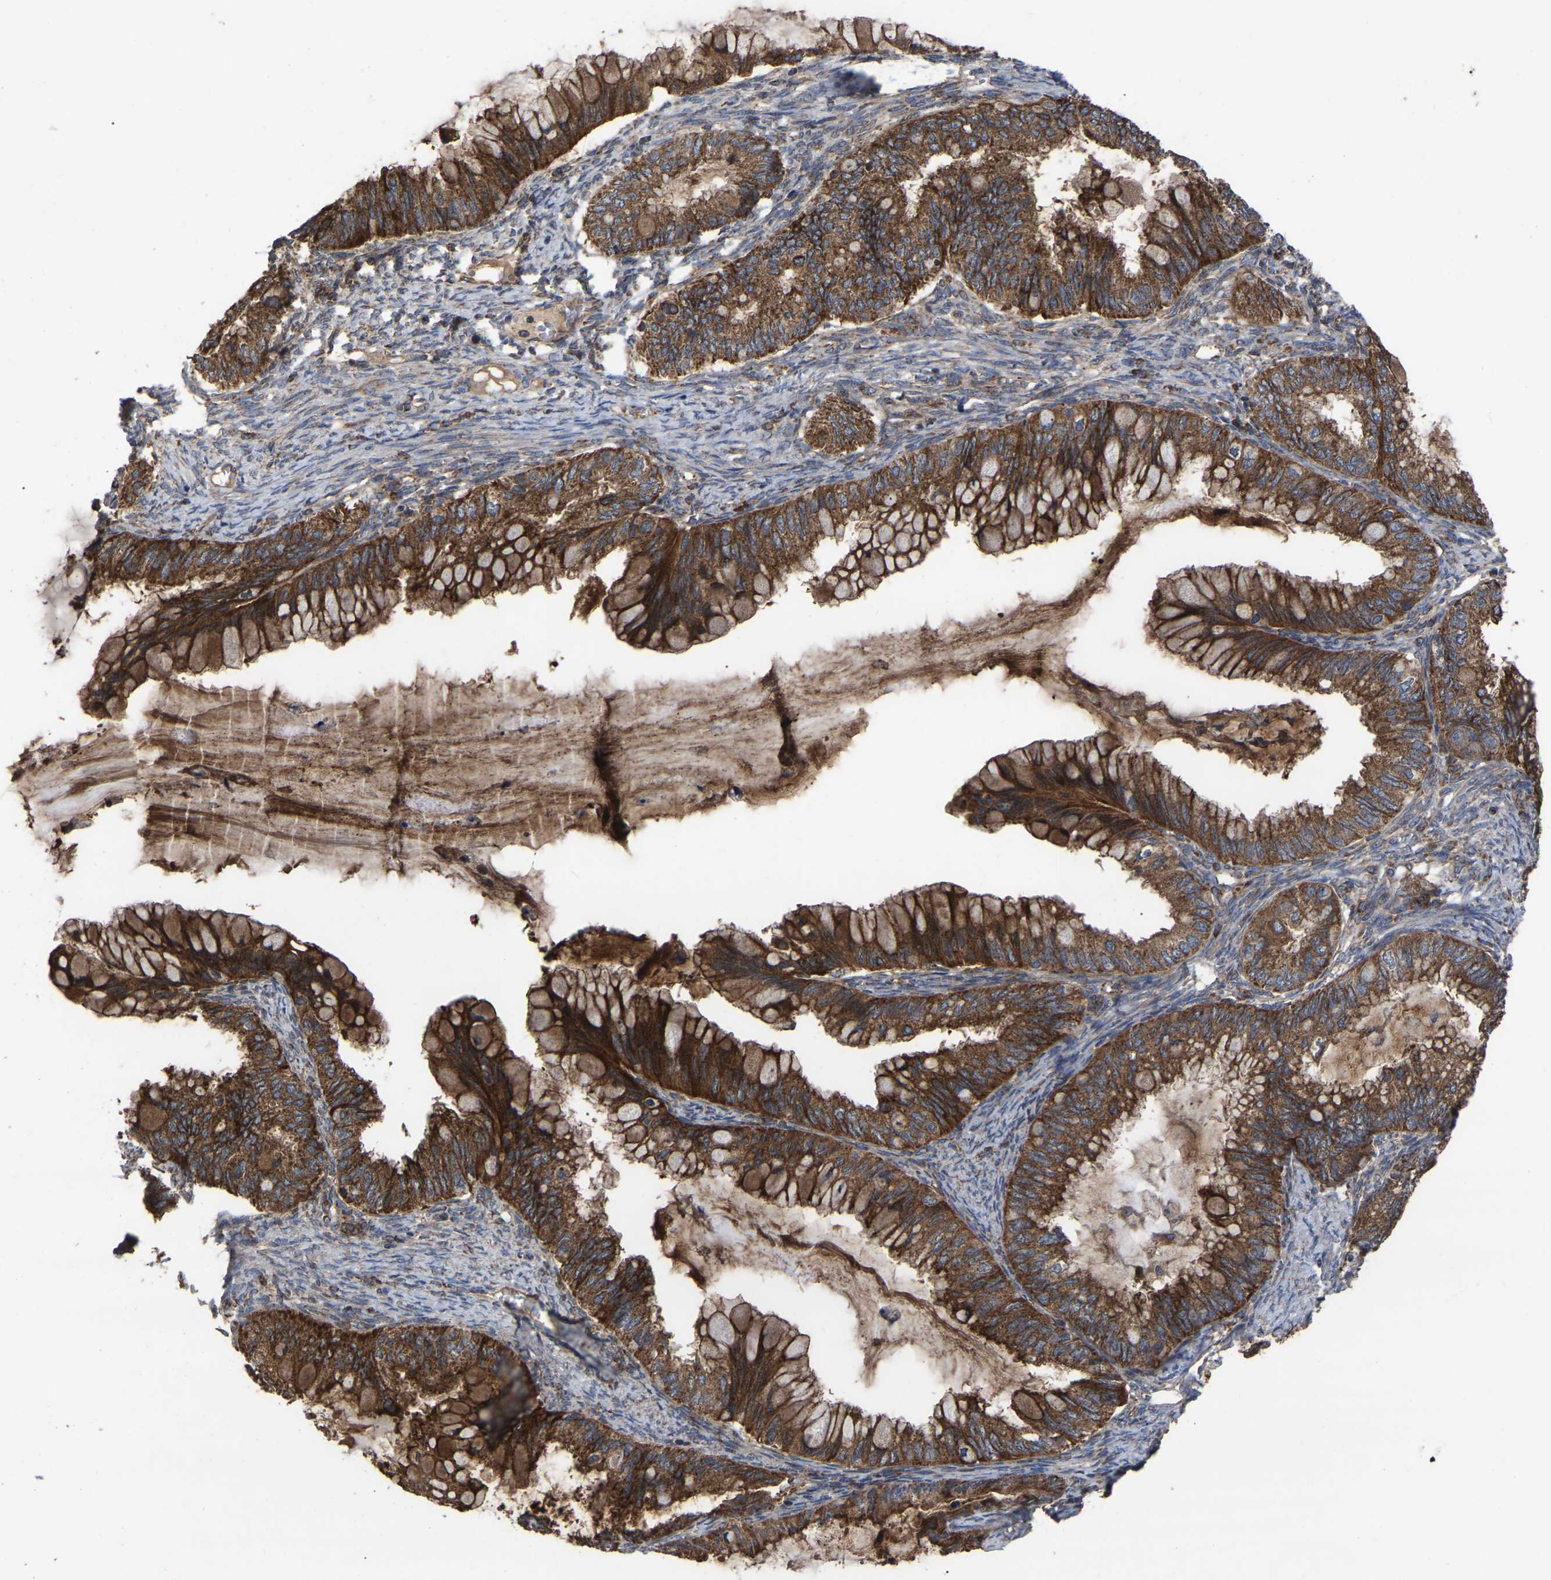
{"staining": {"intensity": "strong", "quantity": ">75%", "location": "cytoplasmic/membranous"}, "tissue": "ovarian cancer", "cell_type": "Tumor cells", "image_type": "cancer", "snomed": [{"axis": "morphology", "description": "Cystadenocarcinoma, mucinous, NOS"}, {"axis": "topography", "description": "Ovary"}], "caption": "Immunohistochemical staining of ovarian mucinous cystadenocarcinoma shows high levels of strong cytoplasmic/membranous expression in approximately >75% of tumor cells.", "gene": "GCC1", "patient": {"sex": "female", "age": 80}}